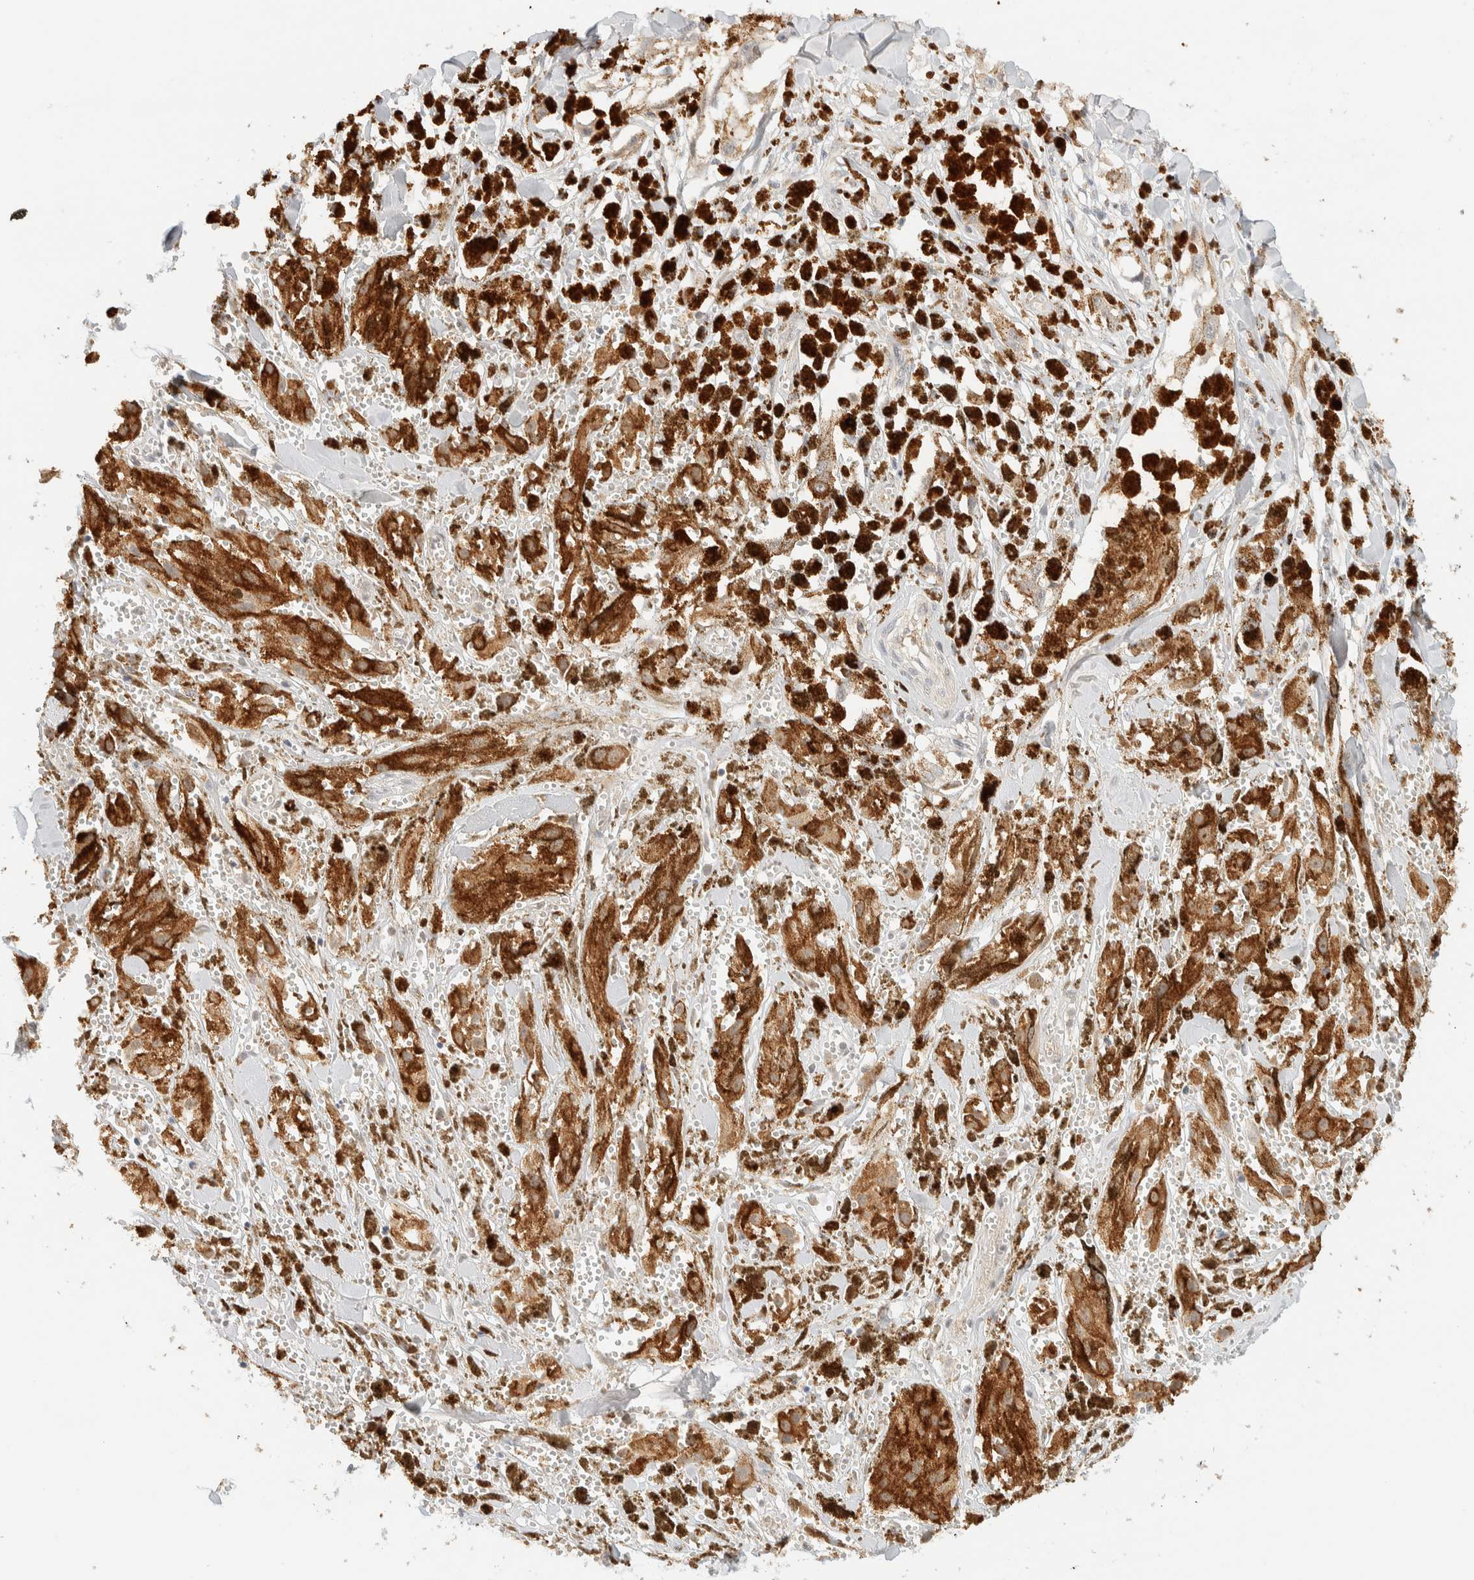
{"staining": {"intensity": "moderate", "quantity": ">75%", "location": "cytoplasmic/membranous"}, "tissue": "melanoma", "cell_type": "Tumor cells", "image_type": "cancer", "snomed": [{"axis": "morphology", "description": "Malignant melanoma, NOS"}, {"axis": "topography", "description": "Skin"}], "caption": "Immunohistochemistry of human malignant melanoma exhibits medium levels of moderate cytoplasmic/membranous positivity in about >75% of tumor cells.", "gene": "TNK1", "patient": {"sex": "male", "age": 88}}